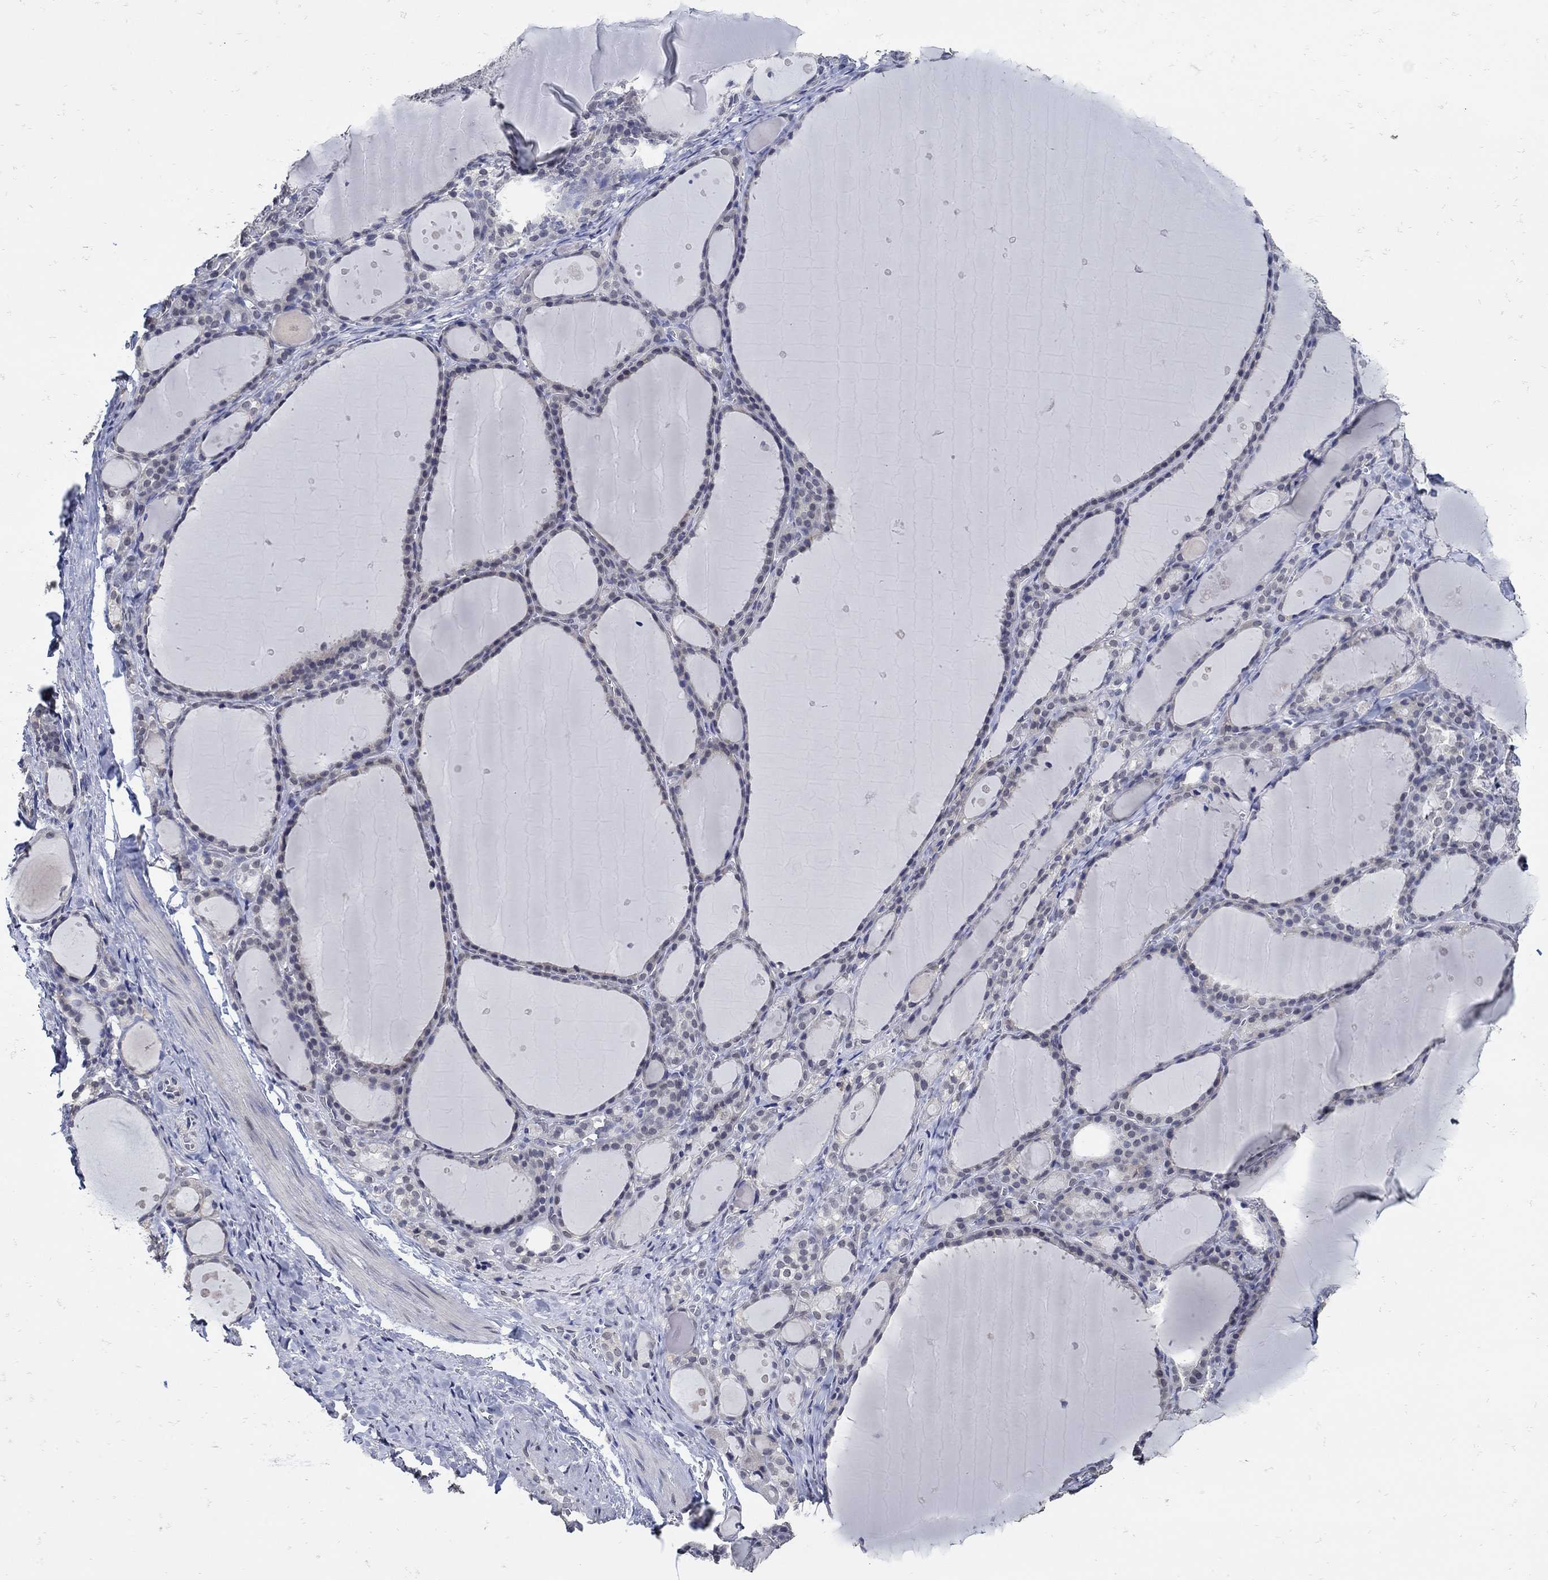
{"staining": {"intensity": "negative", "quantity": "none", "location": "none"}, "tissue": "thyroid gland", "cell_type": "Glandular cells", "image_type": "normal", "snomed": [{"axis": "morphology", "description": "Normal tissue, NOS"}, {"axis": "topography", "description": "Thyroid gland"}], "caption": "Thyroid gland was stained to show a protein in brown. There is no significant expression in glandular cells.", "gene": "KCNN3", "patient": {"sex": "male", "age": 68}}